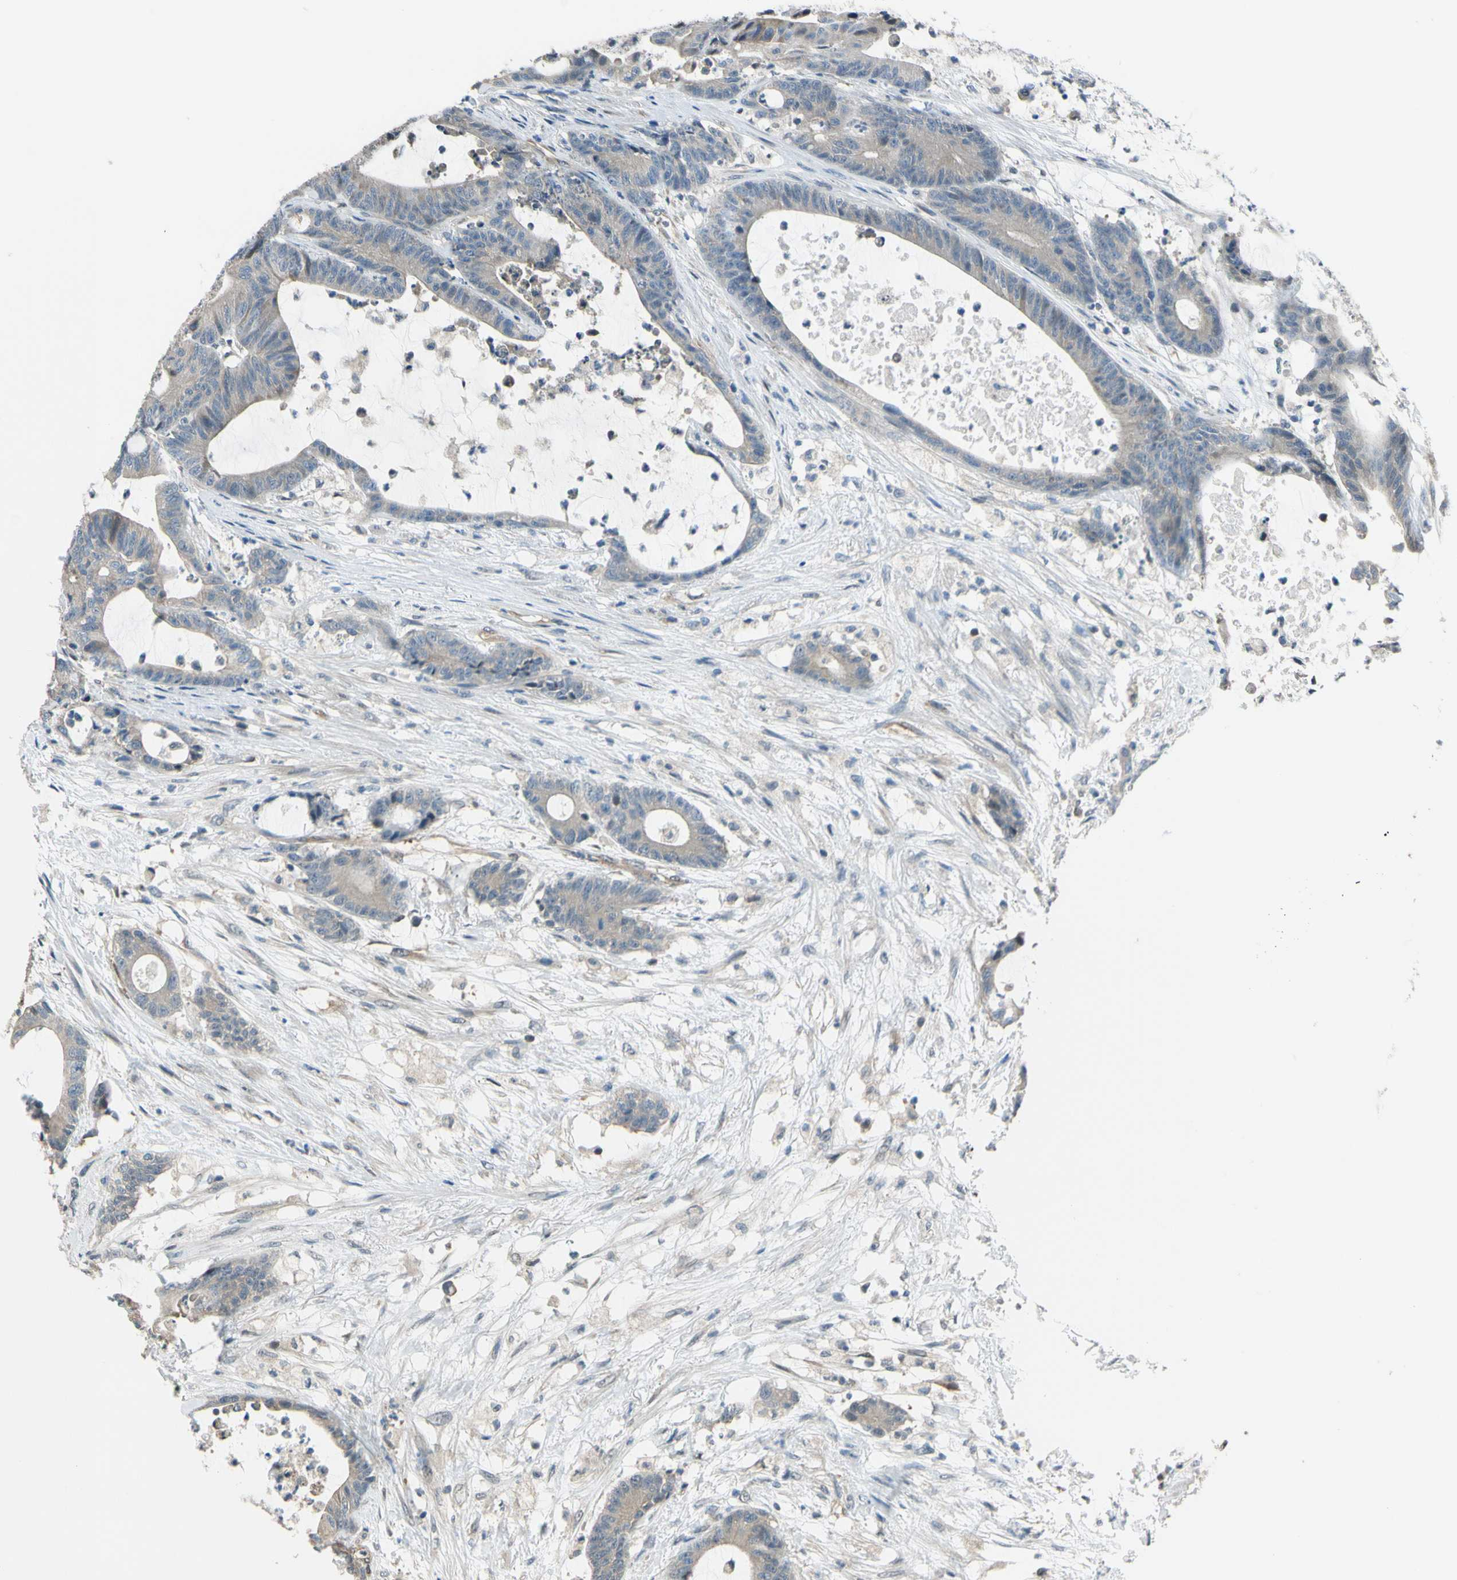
{"staining": {"intensity": "weak", "quantity": ">75%", "location": "cytoplasmic/membranous"}, "tissue": "colorectal cancer", "cell_type": "Tumor cells", "image_type": "cancer", "snomed": [{"axis": "morphology", "description": "Adenocarcinoma, NOS"}, {"axis": "topography", "description": "Colon"}], "caption": "Weak cytoplasmic/membranous expression for a protein is appreciated in approximately >75% of tumor cells of adenocarcinoma (colorectal) using immunohistochemistry (IHC).", "gene": "RASGRF1", "patient": {"sex": "female", "age": 84}}